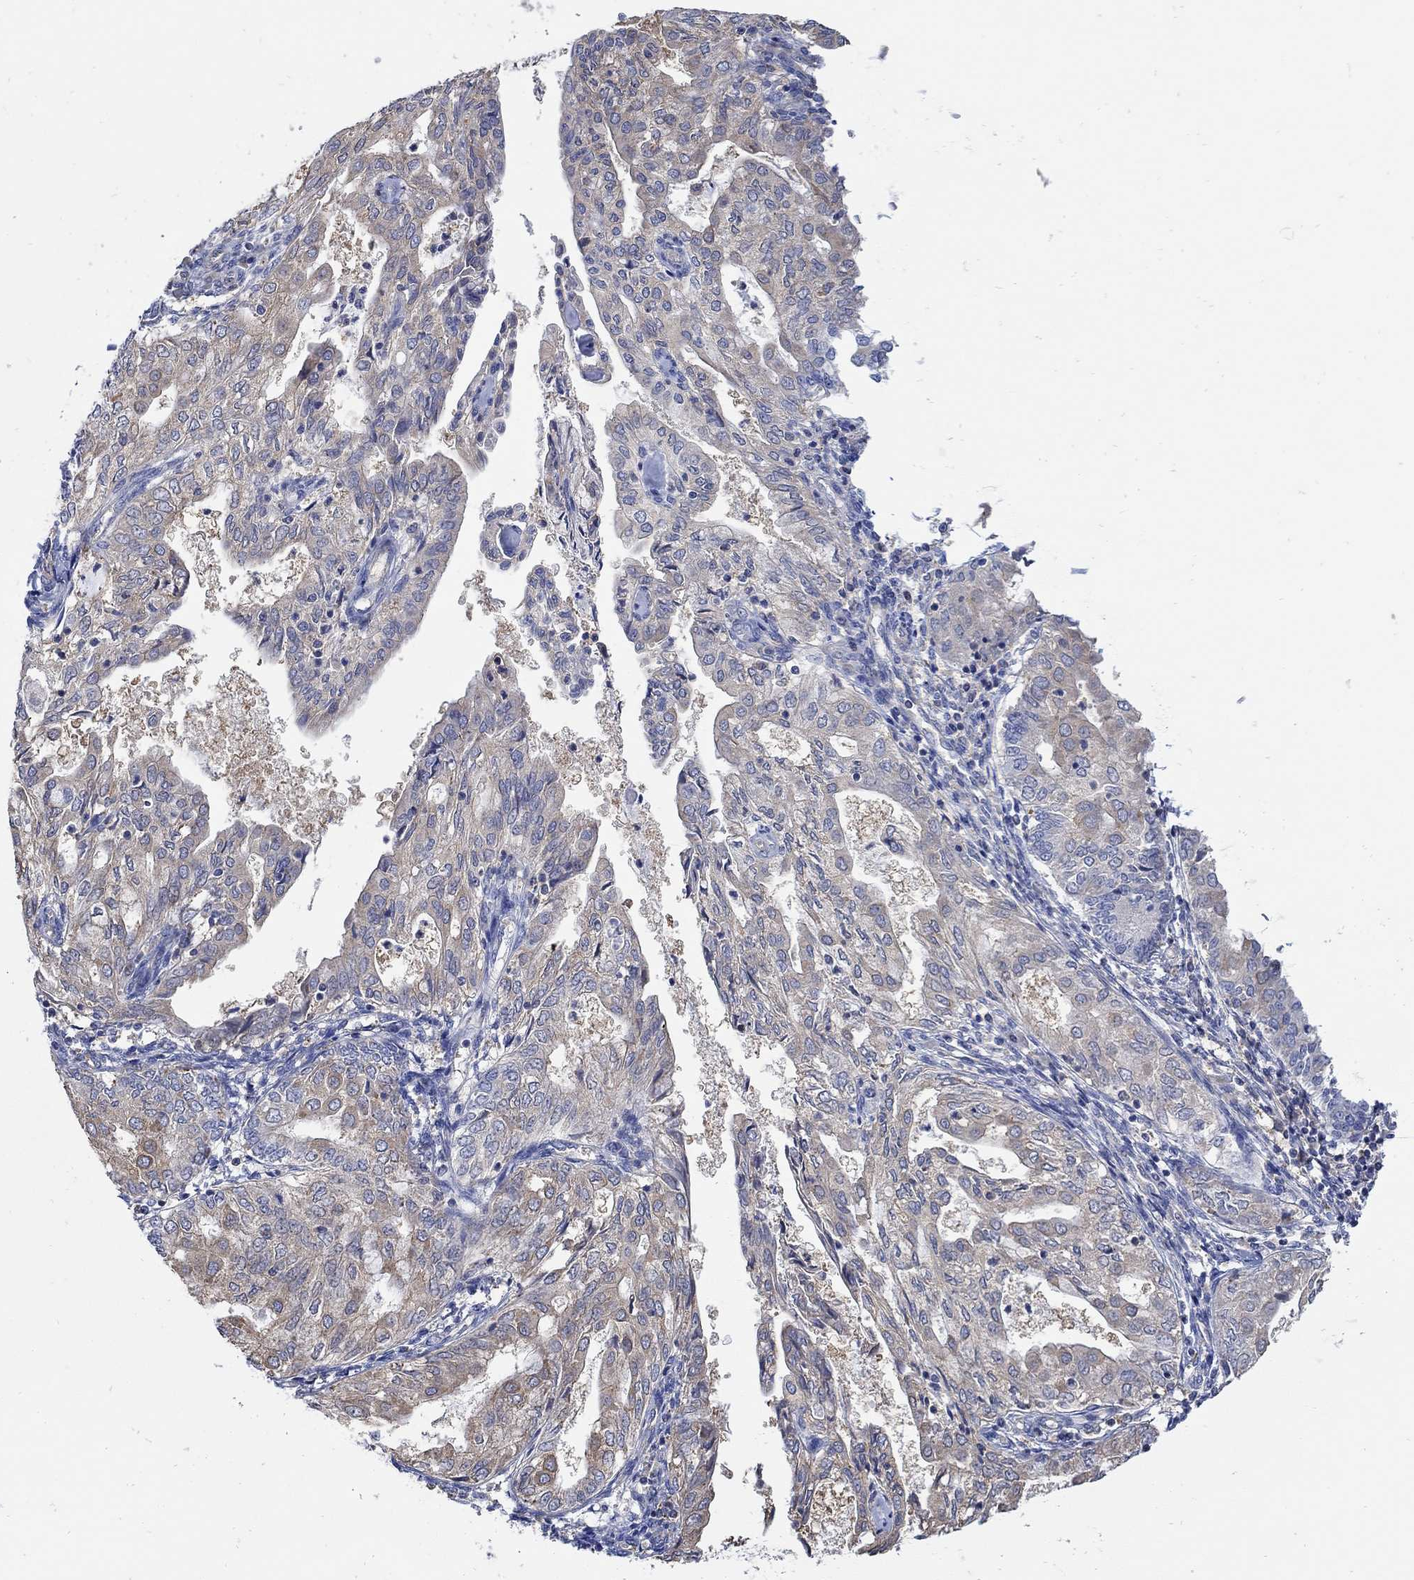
{"staining": {"intensity": "weak", "quantity": "<25%", "location": "cytoplasmic/membranous"}, "tissue": "endometrial cancer", "cell_type": "Tumor cells", "image_type": "cancer", "snomed": [{"axis": "morphology", "description": "Adenocarcinoma, NOS"}, {"axis": "topography", "description": "Endometrium"}], "caption": "Human adenocarcinoma (endometrial) stained for a protein using immunohistochemistry (IHC) exhibits no staining in tumor cells.", "gene": "TEKT3", "patient": {"sex": "female", "age": 68}}